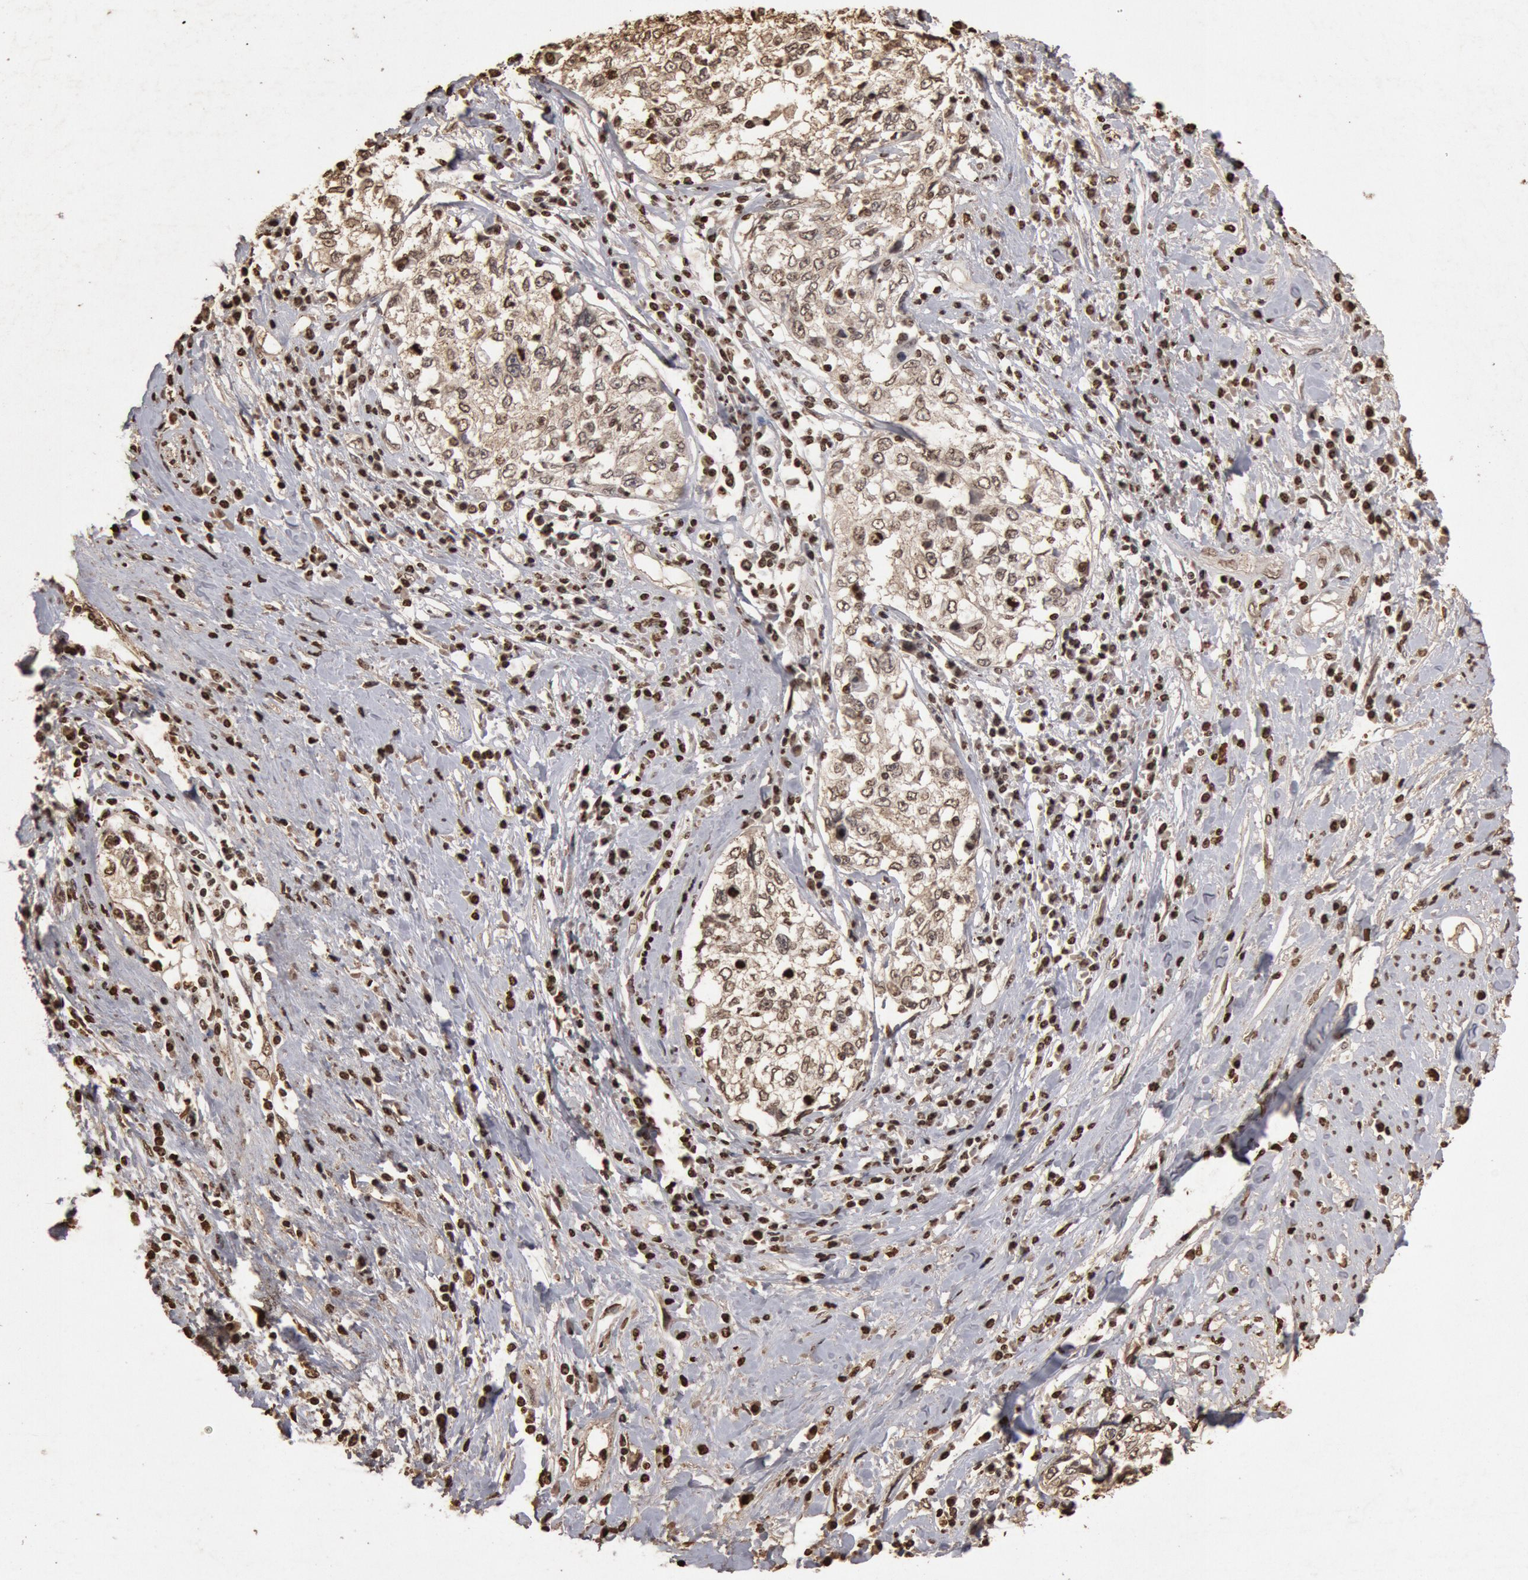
{"staining": {"intensity": "moderate", "quantity": ">75%", "location": "cytoplasmic/membranous,nuclear"}, "tissue": "cervical cancer", "cell_type": "Tumor cells", "image_type": "cancer", "snomed": [{"axis": "morphology", "description": "Squamous cell carcinoma, NOS"}, {"axis": "topography", "description": "Cervix"}], "caption": "There is medium levels of moderate cytoplasmic/membranous and nuclear positivity in tumor cells of cervical squamous cell carcinoma, as demonstrated by immunohistochemical staining (brown color).", "gene": "FOXA2", "patient": {"sex": "female", "age": 57}}